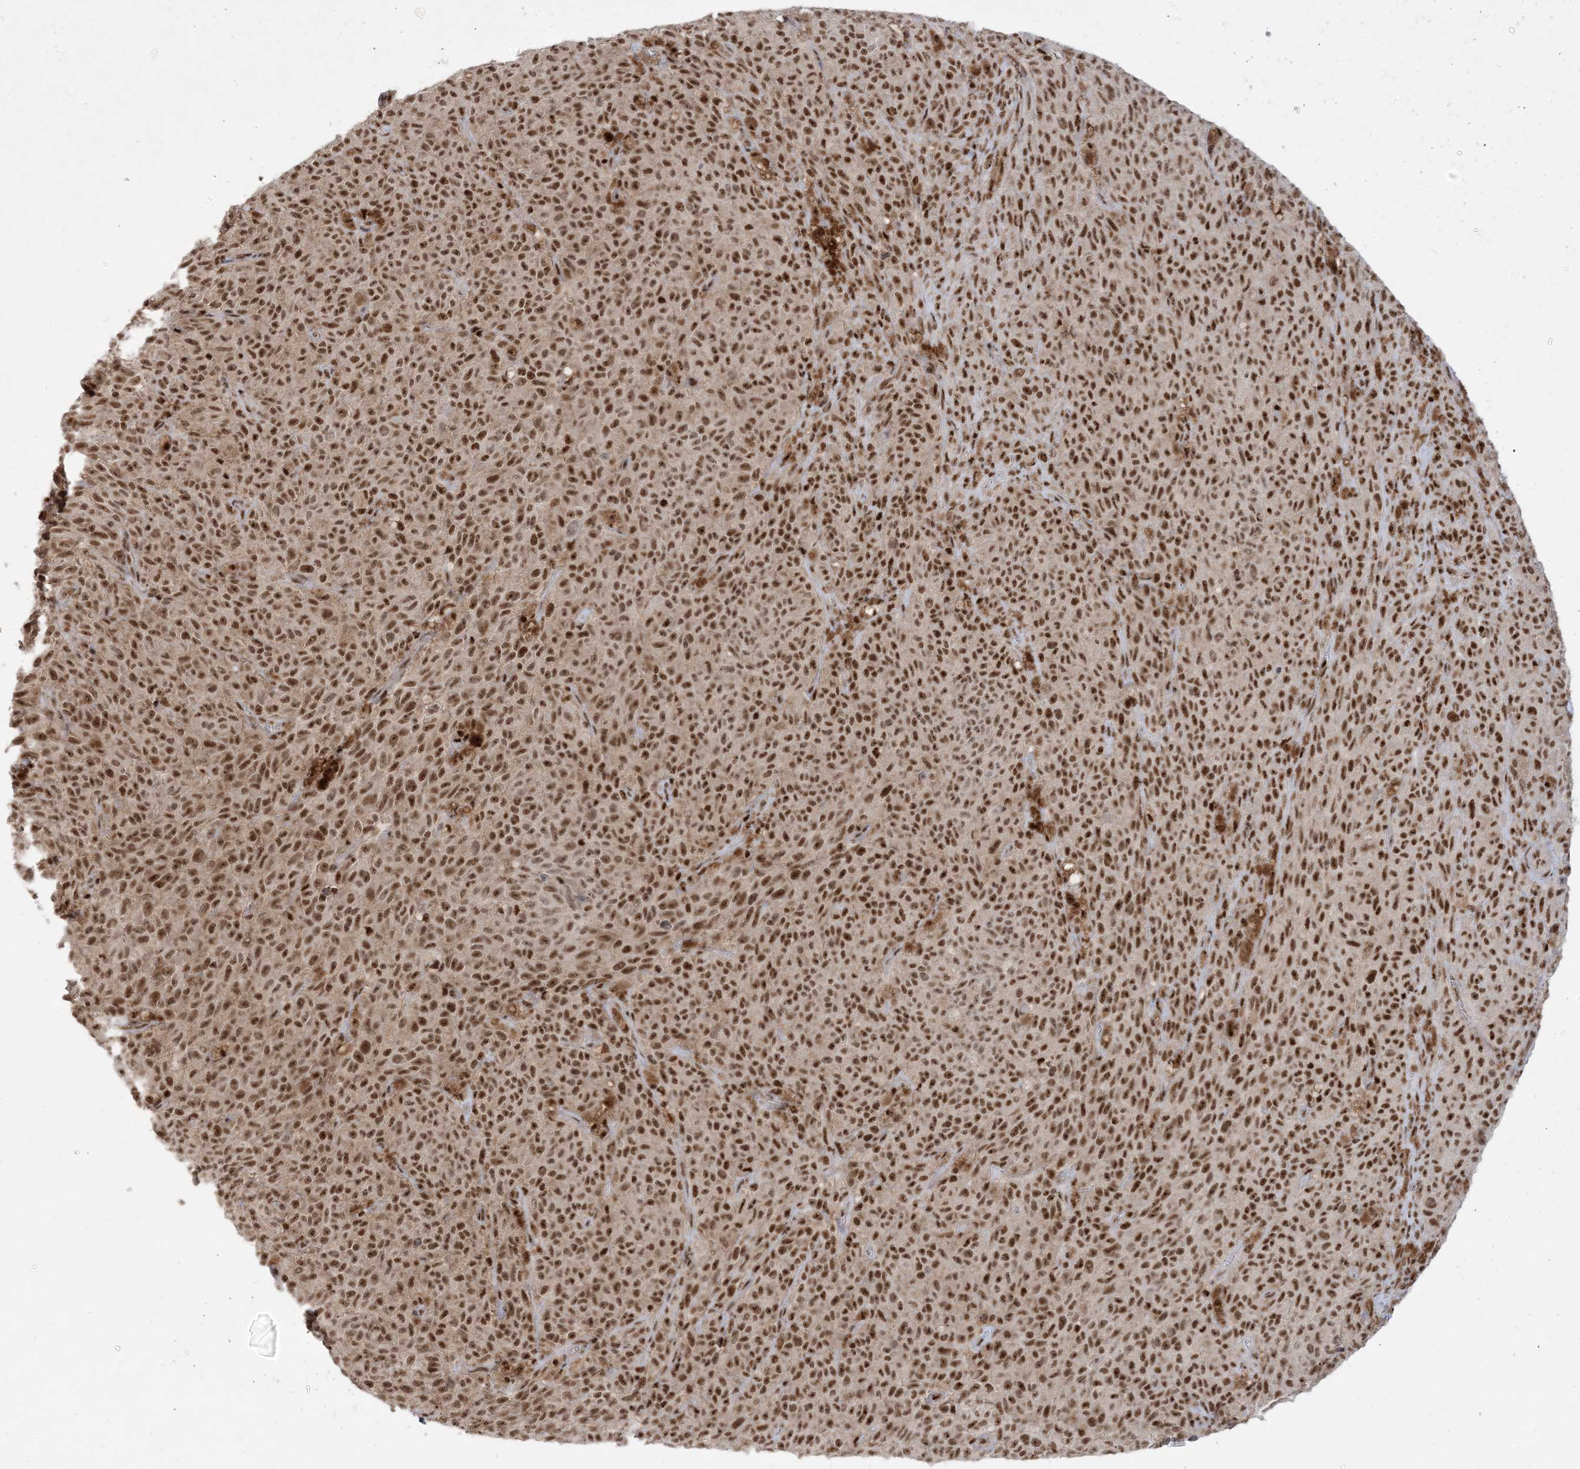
{"staining": {"intensity": "strong", "quantity": ">75%", "location": "nuclear"}, "tissue": "melanoma", "cell_type": "Tumor cells", "image_type": "cancer", "snomed": [{"axis": "morphology", "description": "Malignant melanoma, NOS"}, {"axis": "topography", "description": "Skin"}], "caption": "Tumor cells show strong nuclear positivity in approximately >75% of cells in melanoma. The staining was performed using DAB (3,3'-diaminobenzidine) to visualize the protein expression in brown, while the nuclei were stained in blue with hematoxylin (Magnification: 20x).", "gene": "PPIL2", "patient": {"sex": "female", "age": 82}}